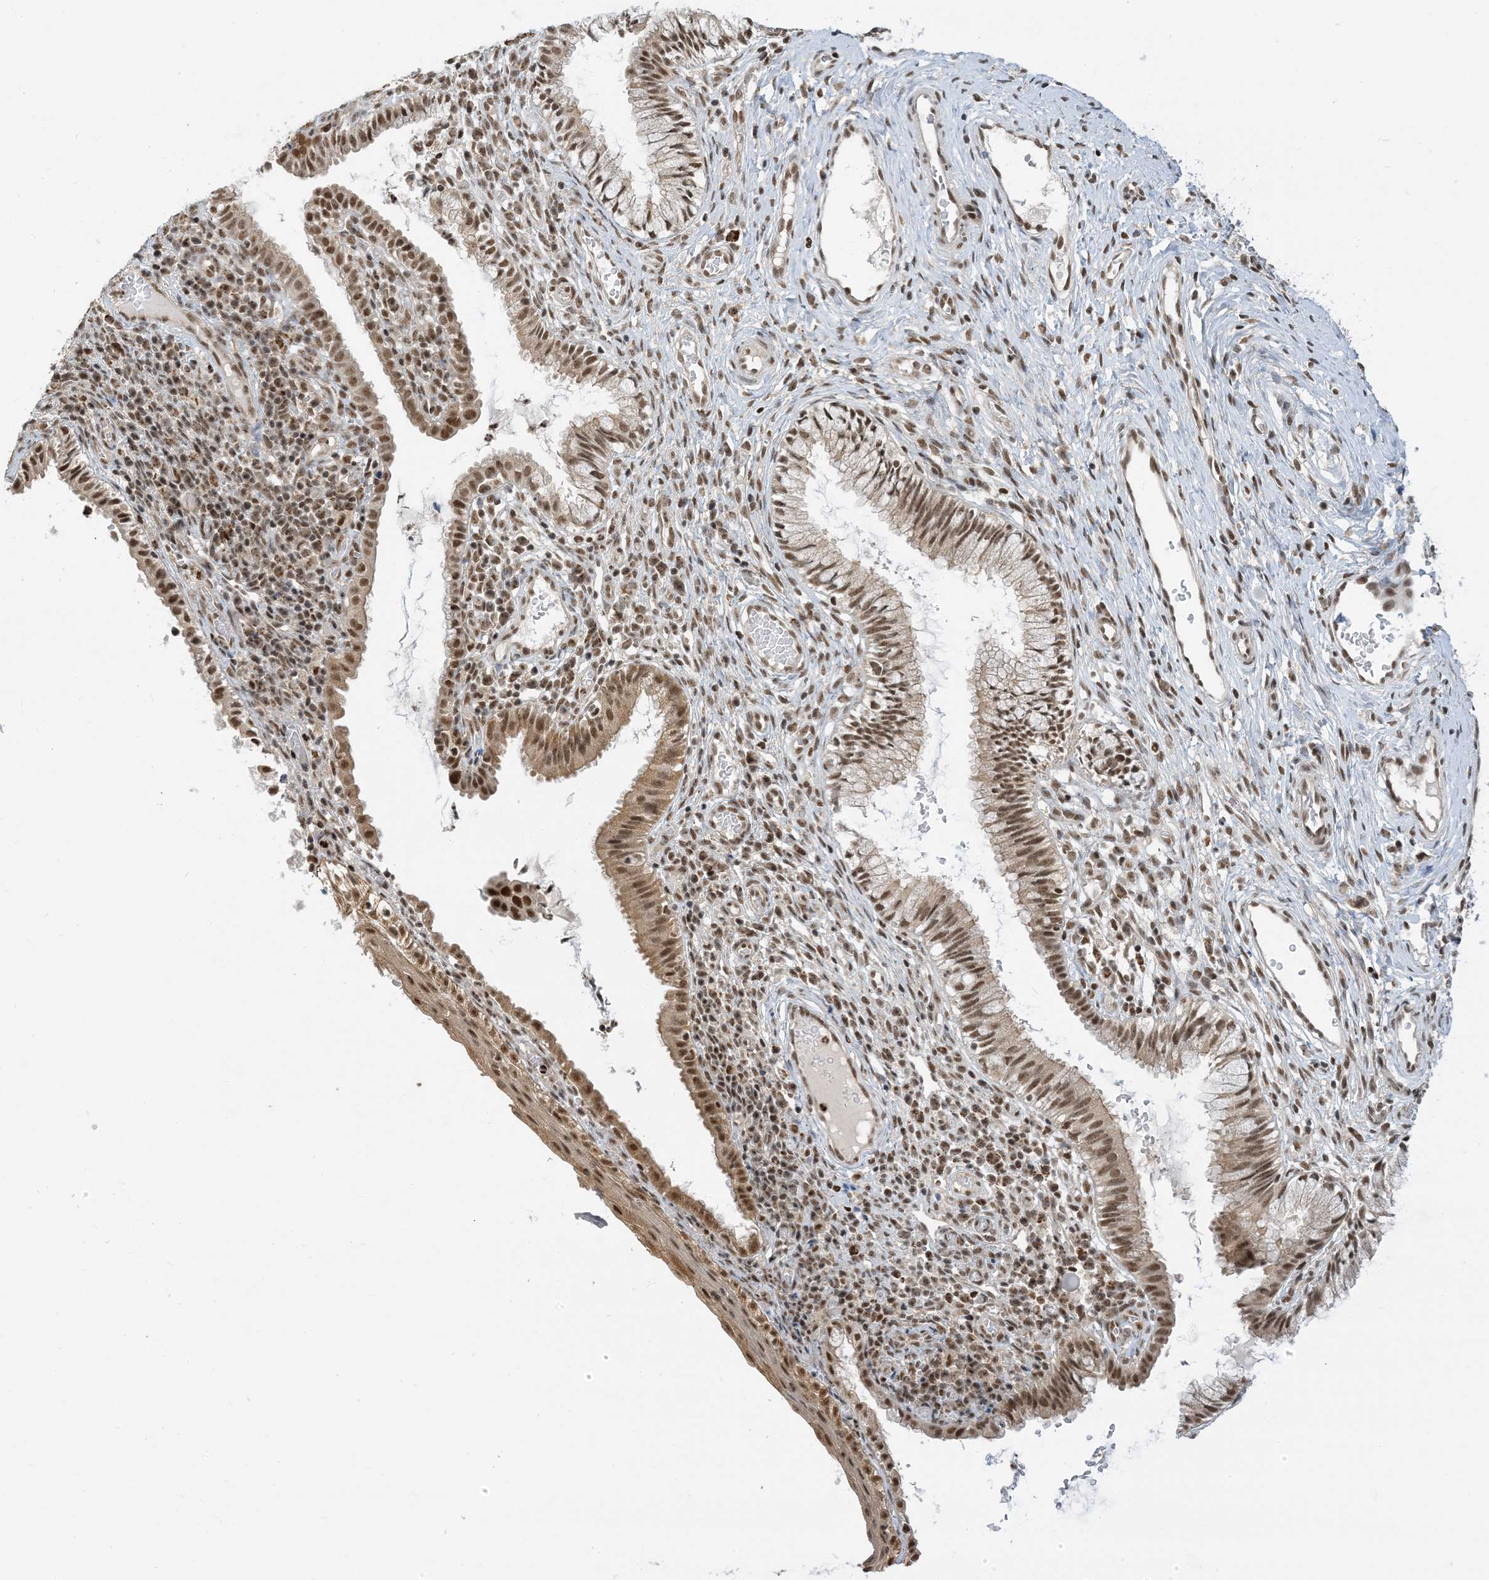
{"staining": {"intensity": "moderate", "quantity": ">75%", "location": "nuclear"}, "tissue": "cervix", "cell_type": "Glandular cells", "image_type": "normal", "snomed": [{"axis": "morphology", "description": "Normal tissue, NOS"}, {"axis": "topography", "description": "Cervix"}], "caption": "Unremarkable cervix shows moderate nuclear expression in about >75% of glandular cells, visualized by immunohistochemistry. (IHC, brightfield microscopy, high magnification).", "gene": "ZNF740", "patient": {"sex": "female", "age": 27}}